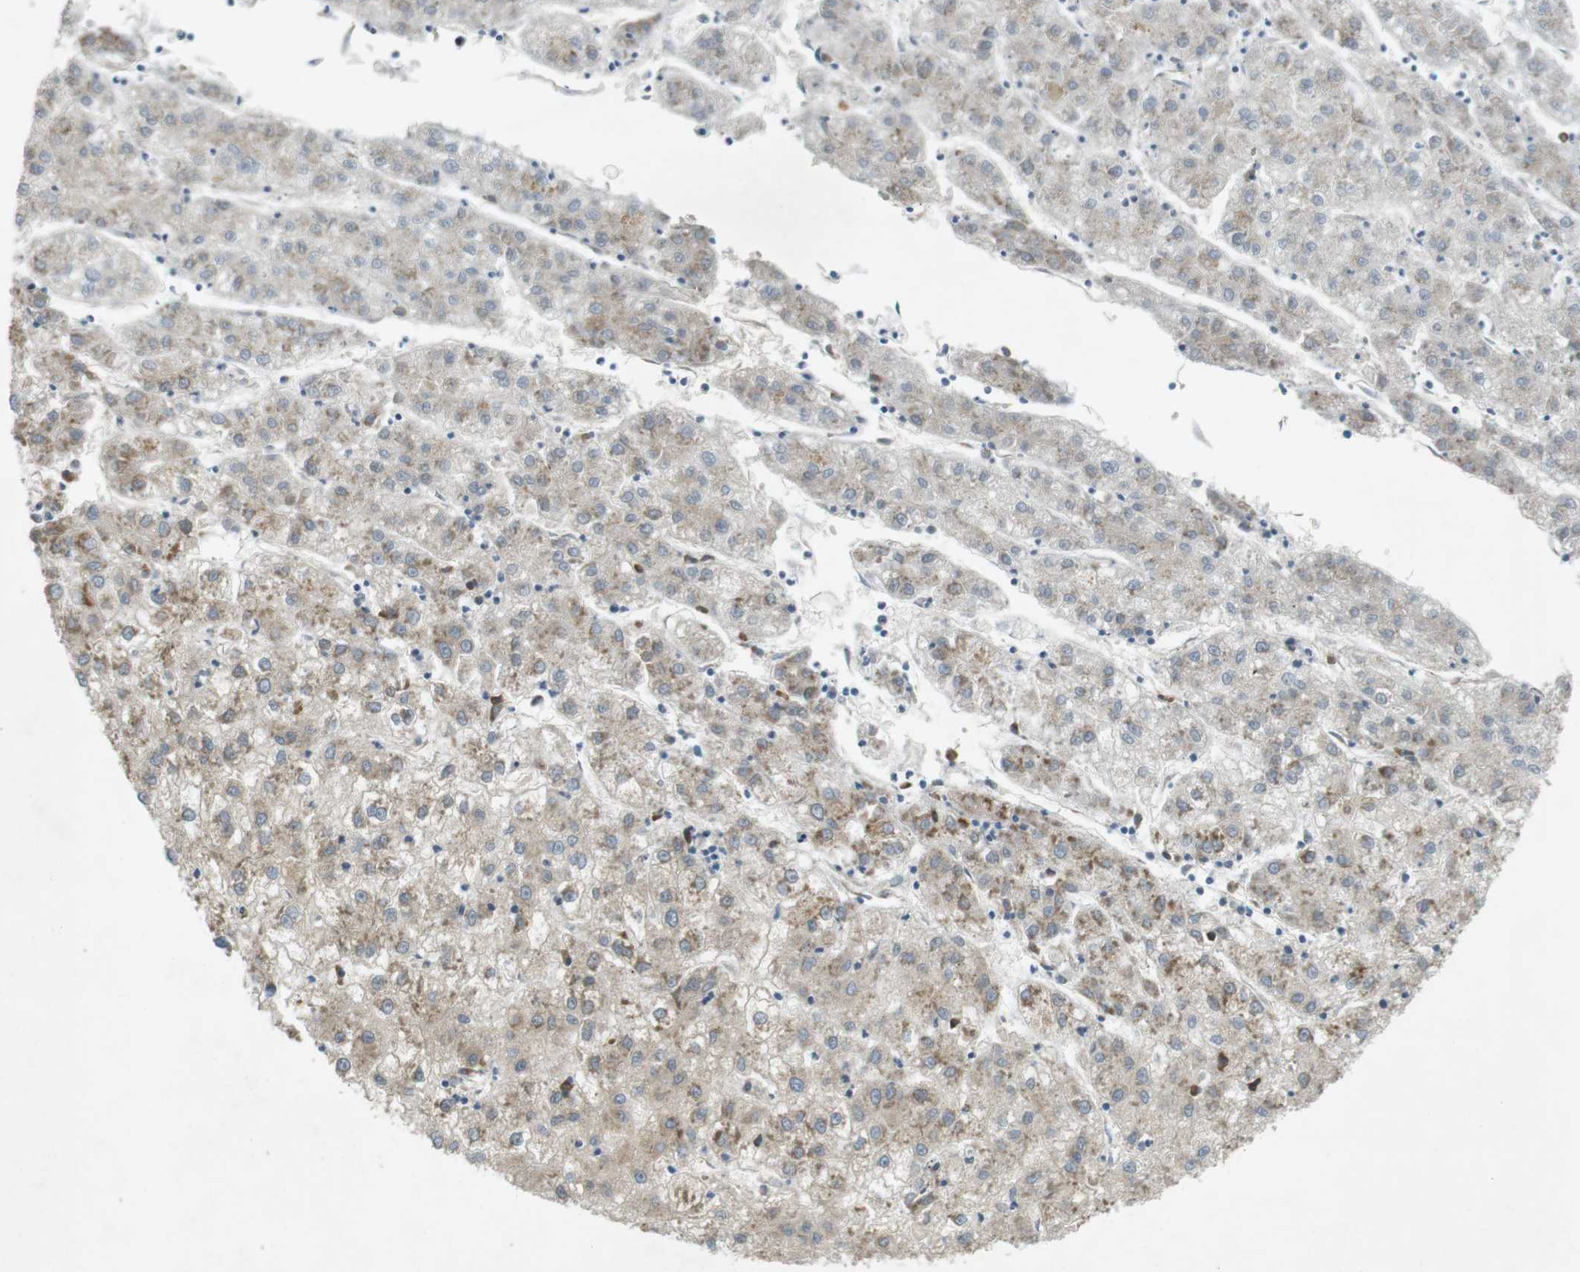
{"staining": {"intensity": "weak", "quantity": "25%-75%", "location": "cytoplasmic/membranous"}, "tissue": "liver cancer", "cell_type": "Tumor cells", "image_type": "cancer", "snomed": [{"axis": "morphology", "description": "Carcinoma, Hepatocellular, NOS"}, {"axis": "topography", "description": "Liver"}], "caption": "This histopathology image displays immunohistochemistry staining of hepatocellular carcinoma (liver), with low weak cytoplasmic/membranous expression in about 25%-75% of tumor cells.", "gene": "SLC41A1", "patient": {"sex": "male", "age": 70}}